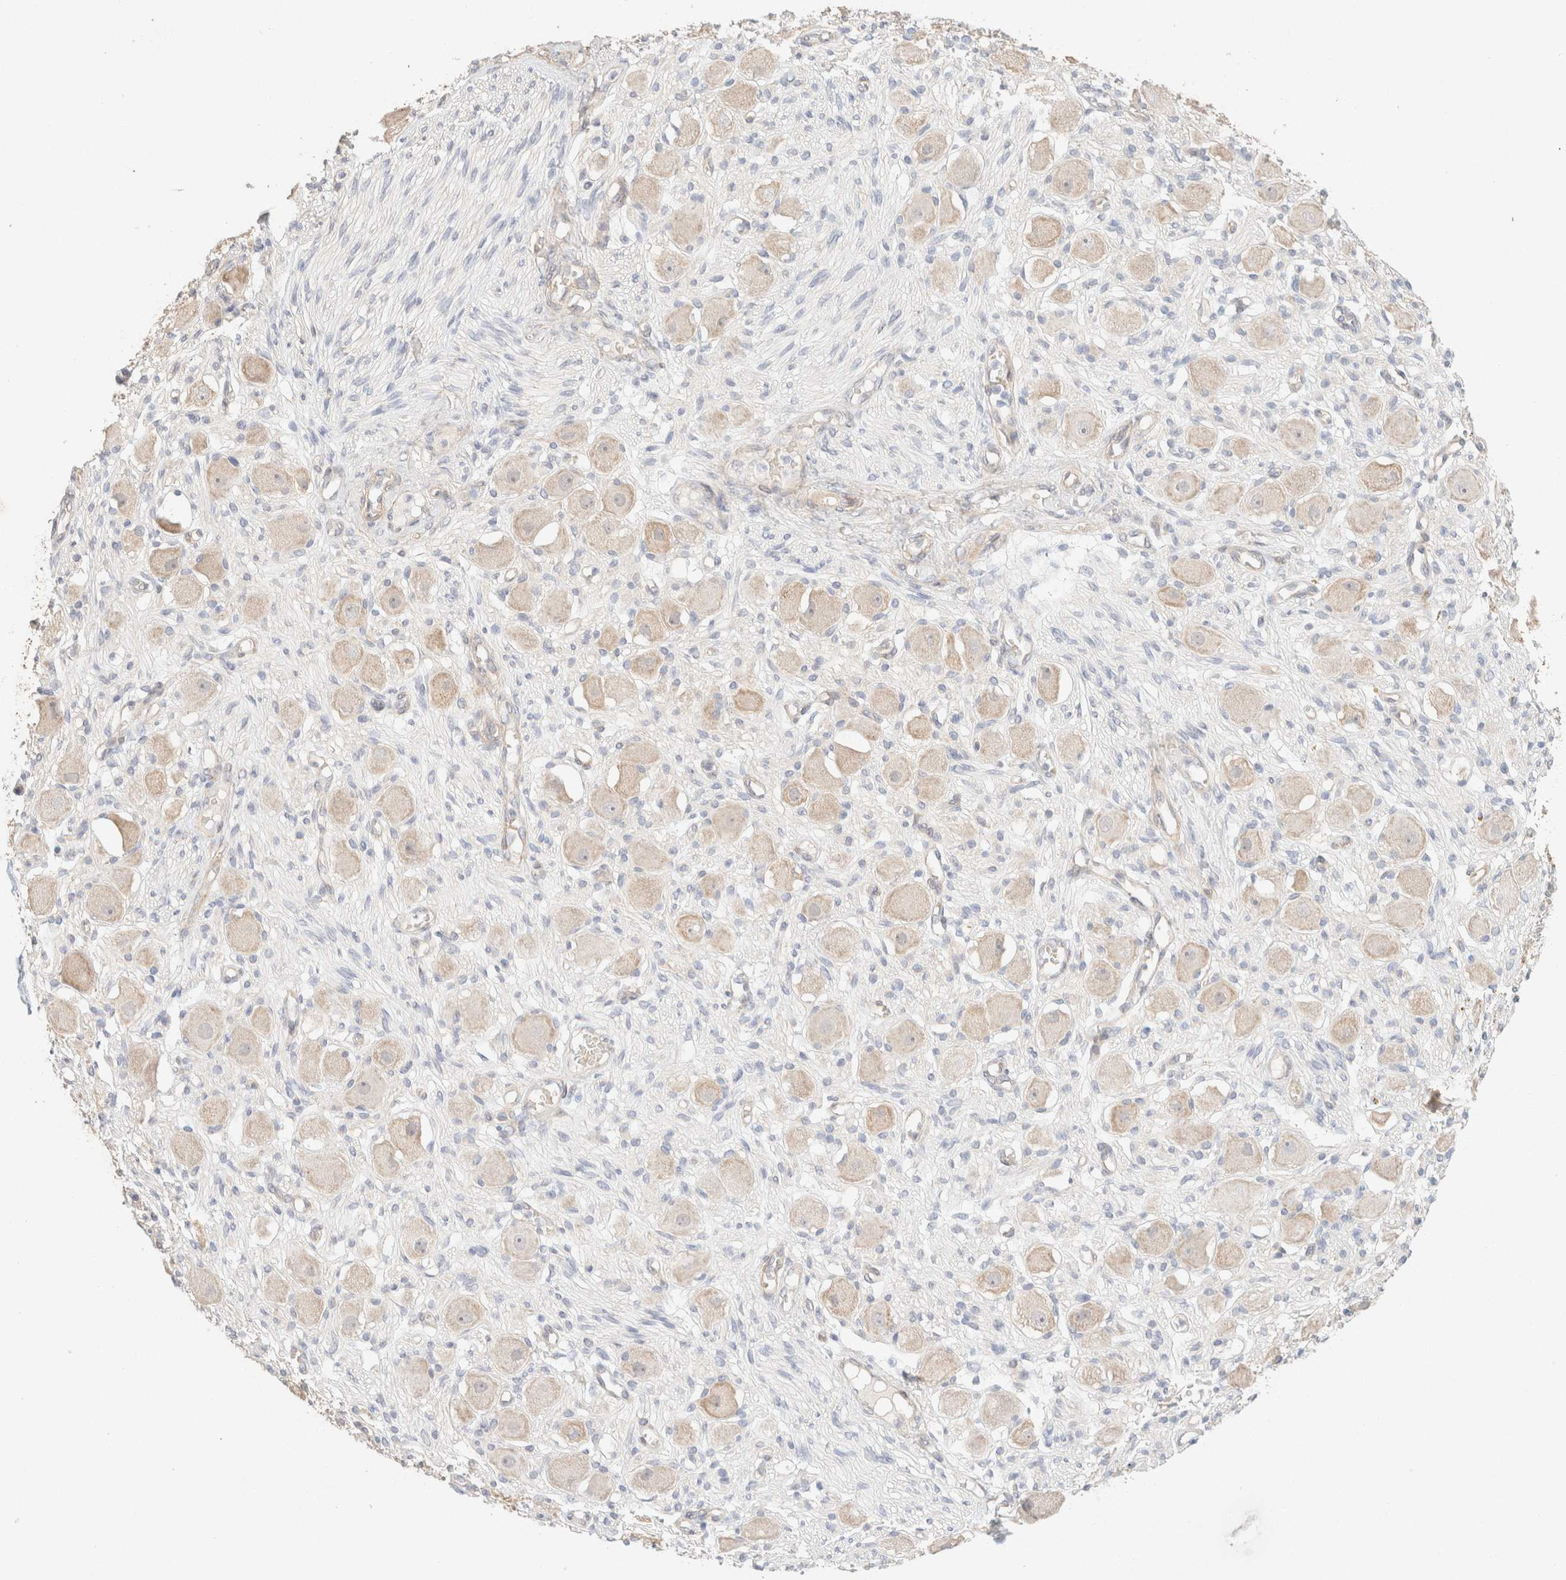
{"staining": {"intensity": "weak", "quantity": ">75%", "location": "cytoplasmic/membranous"}, "tissue": "adipose tissue", "cell_type": "Adipocytes", "image_type": "normal", "snomed": [{"axis": "morphology", "description": "Normal tissue, NOS"}, {"axis": "topography", "description": "Kidney"}, {"axis": "topography", "description": "Peripheral nerve tissue"}], "caption": "A low amount of weak cytoplasmic/membranous positivity is seen in about >75% of adipocytes in unremarkable adipose tissue. The protein is stained brown, and the nuclei are stained in blue (DAB IHC with brightfield microscopy, high magnification).", "gene": "CSNK1E", "patient": {"sex": "male", "age": 7}}